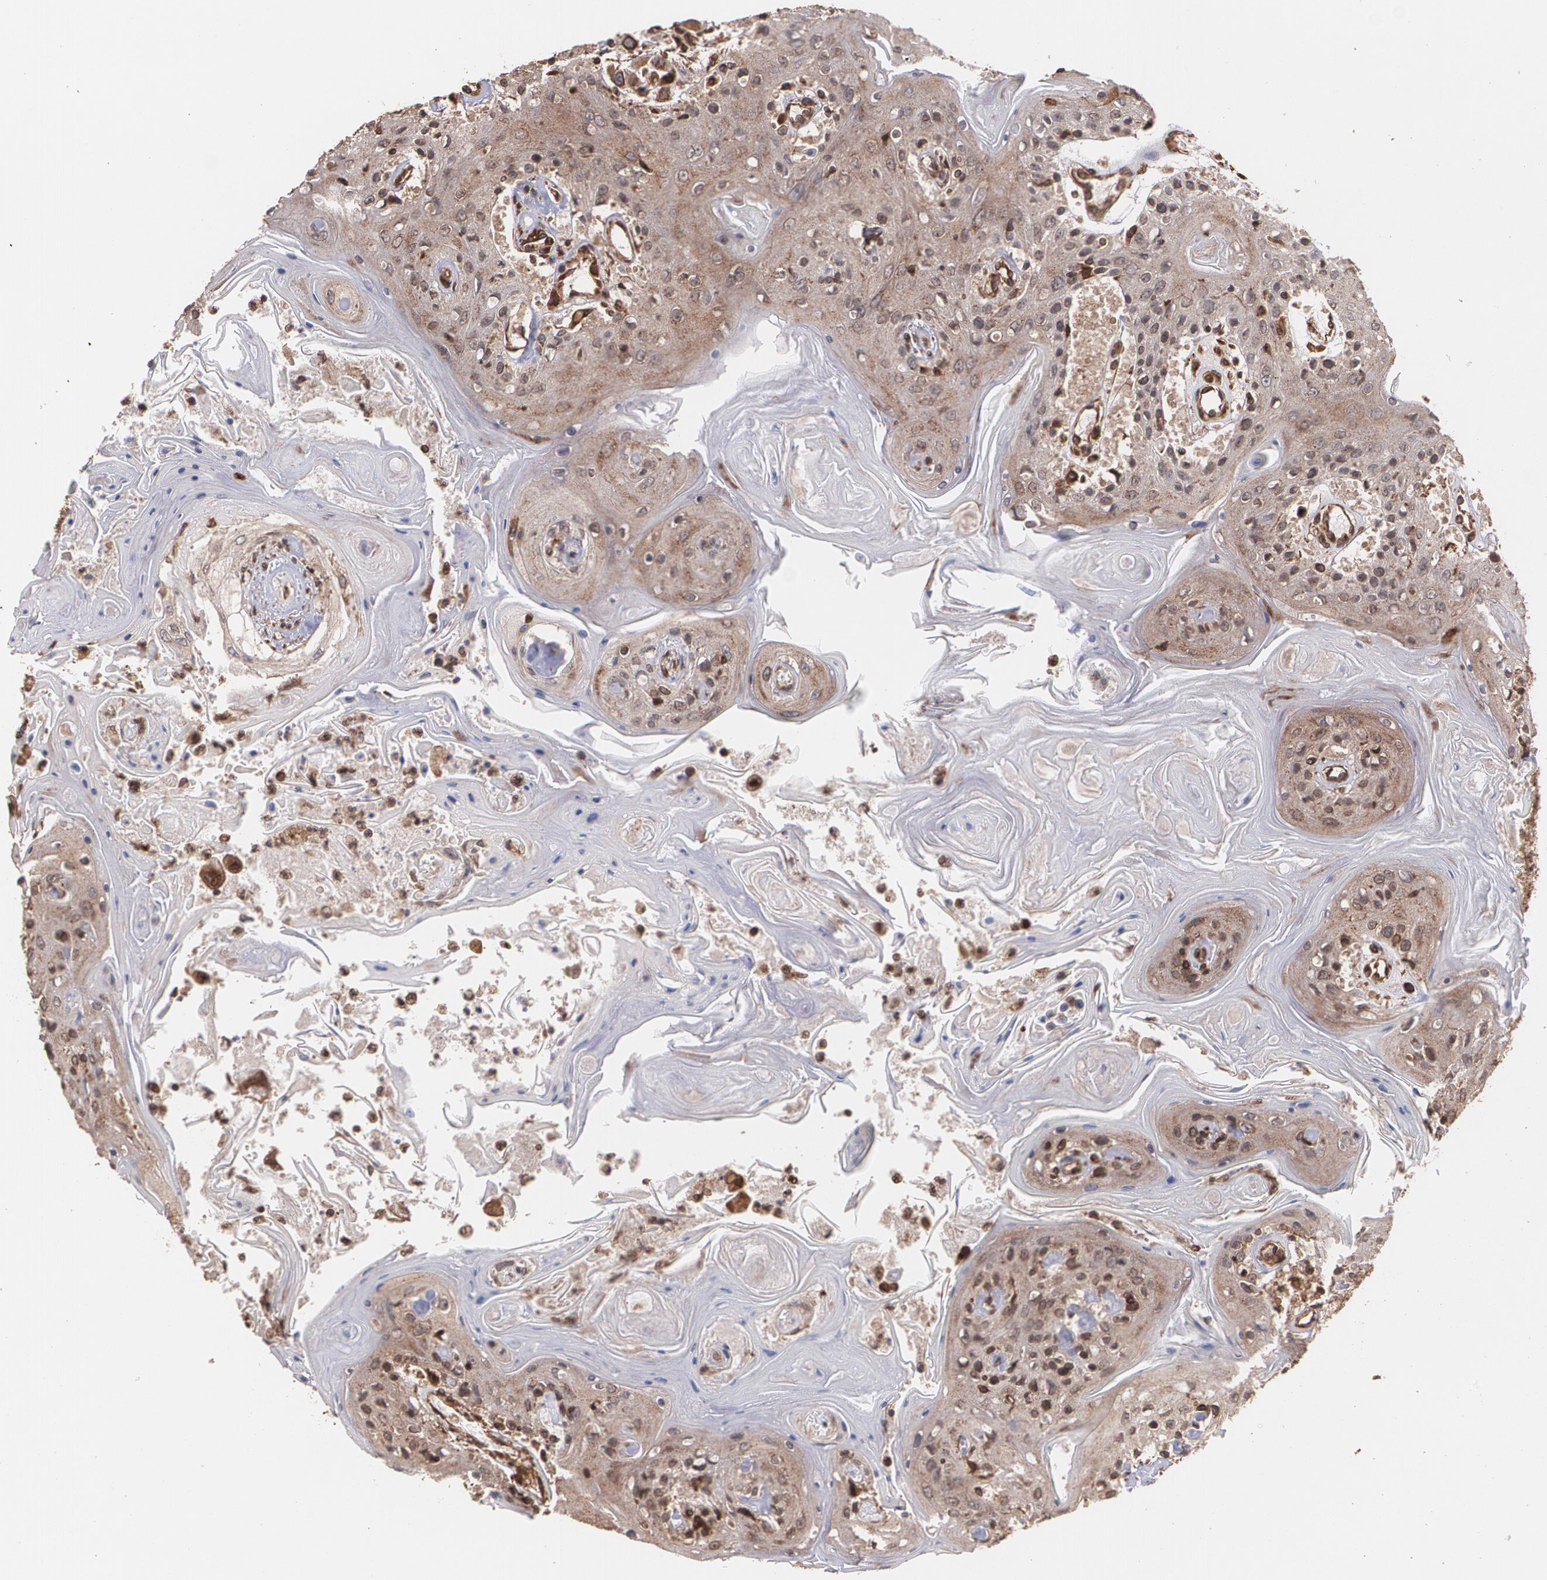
{"staining": {"intensity": "strong", "quantity": ">75%", "location": "cytoplasmic/membranous"}, "tissue": "head and neck cancer", "cell_type": "Tumor cells", "image_type": "cancer", "snomed": [{"axis": "morphology", "description": "Squamous cell carcinoma, NOS"}, {"axis": "topography", "description": "Oral tissue"}, {"axis": "topography", "description": "Head-Neck"}], "caption": "Head and neck cancer was stained to show a protein in brown. There is high levels of strong cytoplasmic/membranous staining in about >75% of tumor cells. Nuclei are stained in blue.", "gene": "TRIP11", "patient": {"sex": "female", "age": 76}}